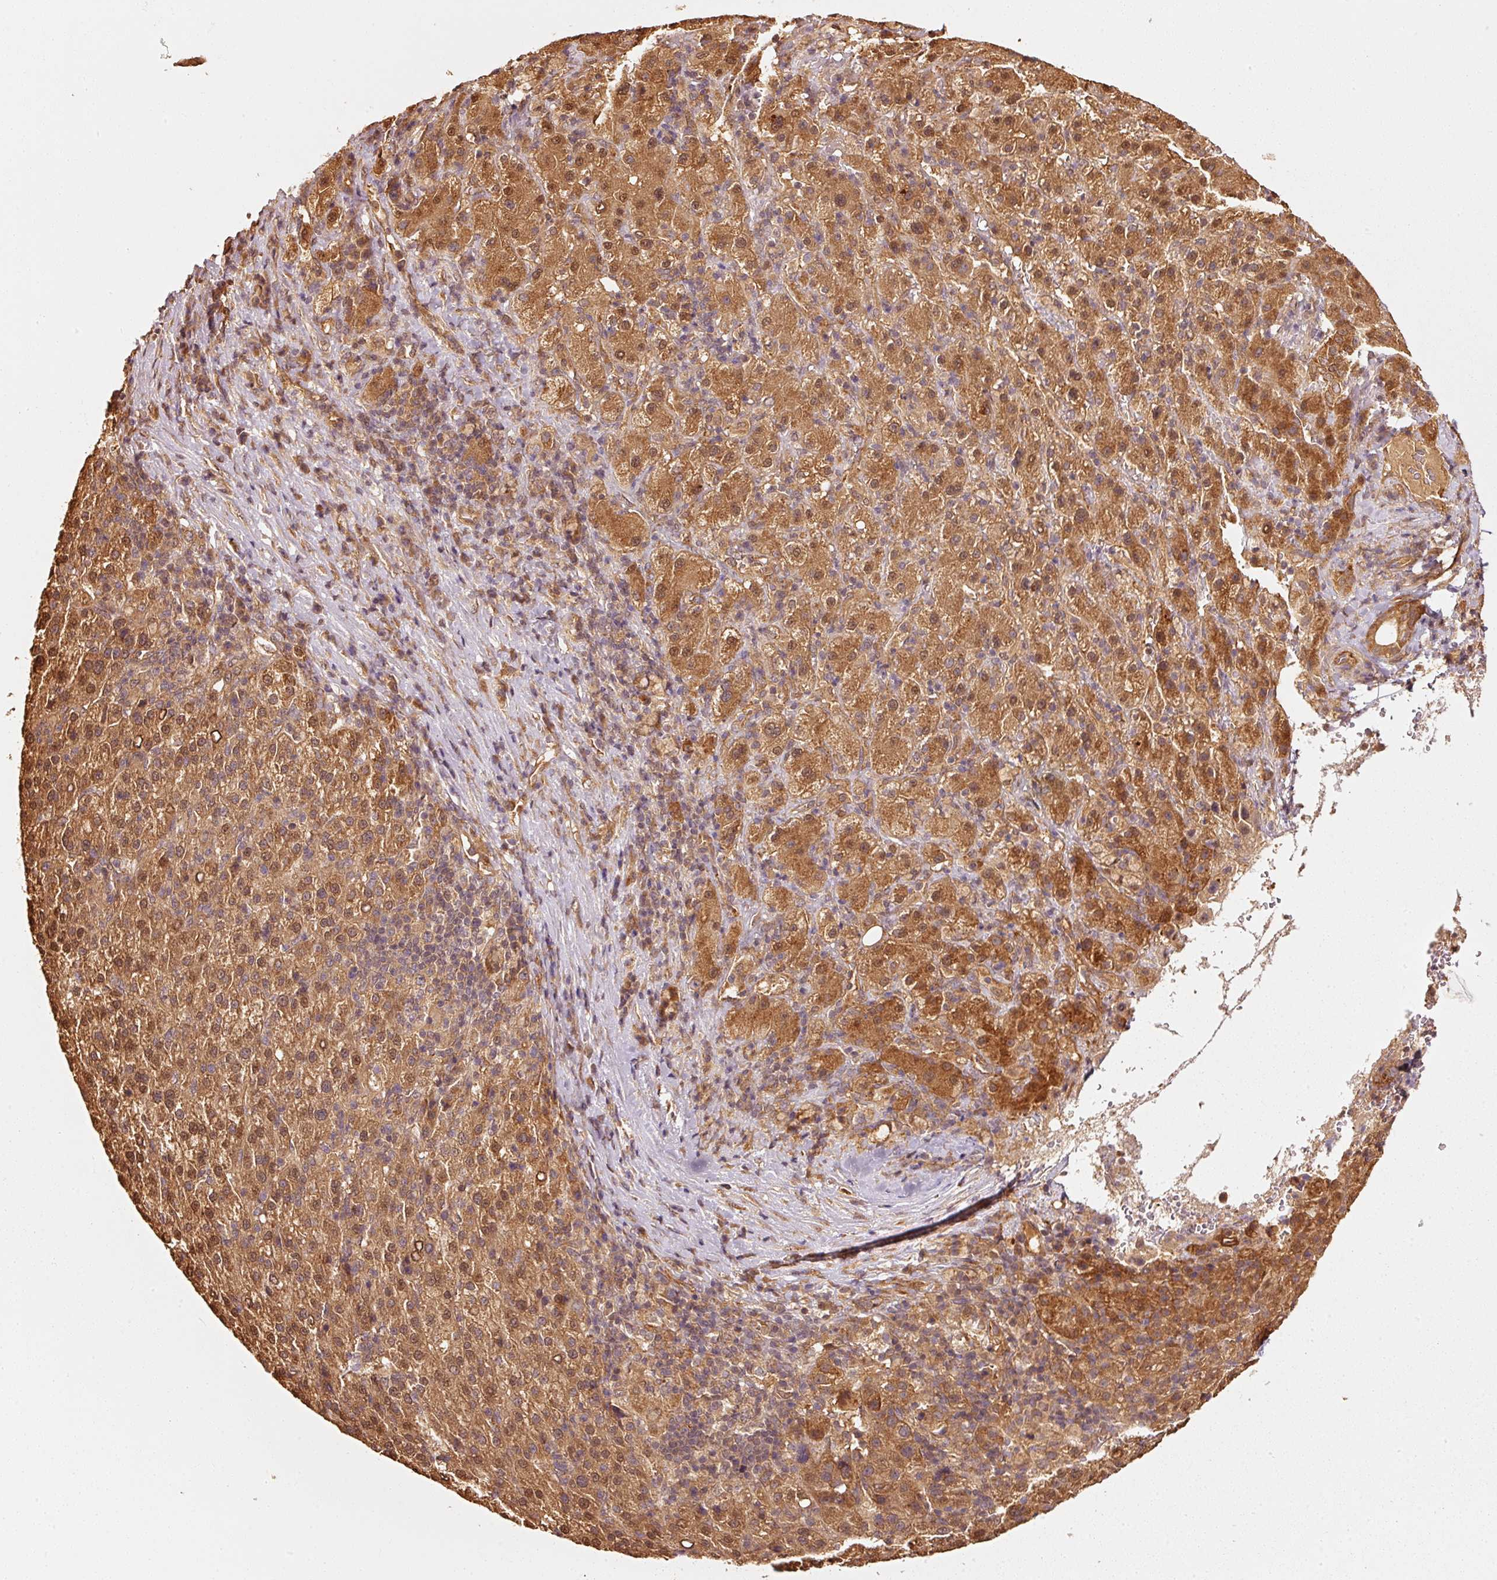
{"staining": {"intensity": "moderate", "quantity": ">75%", "location": "cytoplasmic/membranous,nuclear"}, "tissue": "liver cancer", "cell_type": "Tumor cells", "image_type": "cancer", "snomed": [{"axis": "morphology", "description": "Carcinoma, Hepatocellular, NOS"}, {"axis": "topography", "description": "Liver"}], "caption": "An image showing moderate cytoplasmic/membranous and nuclear expression in approximately >75% of tumor cells in liver cancer (hepatocellular carcinoma), as visualized by brown immunohistochemical staining.", "gene": "STAU1", "patient": {"sex": "female", "age": 58}}